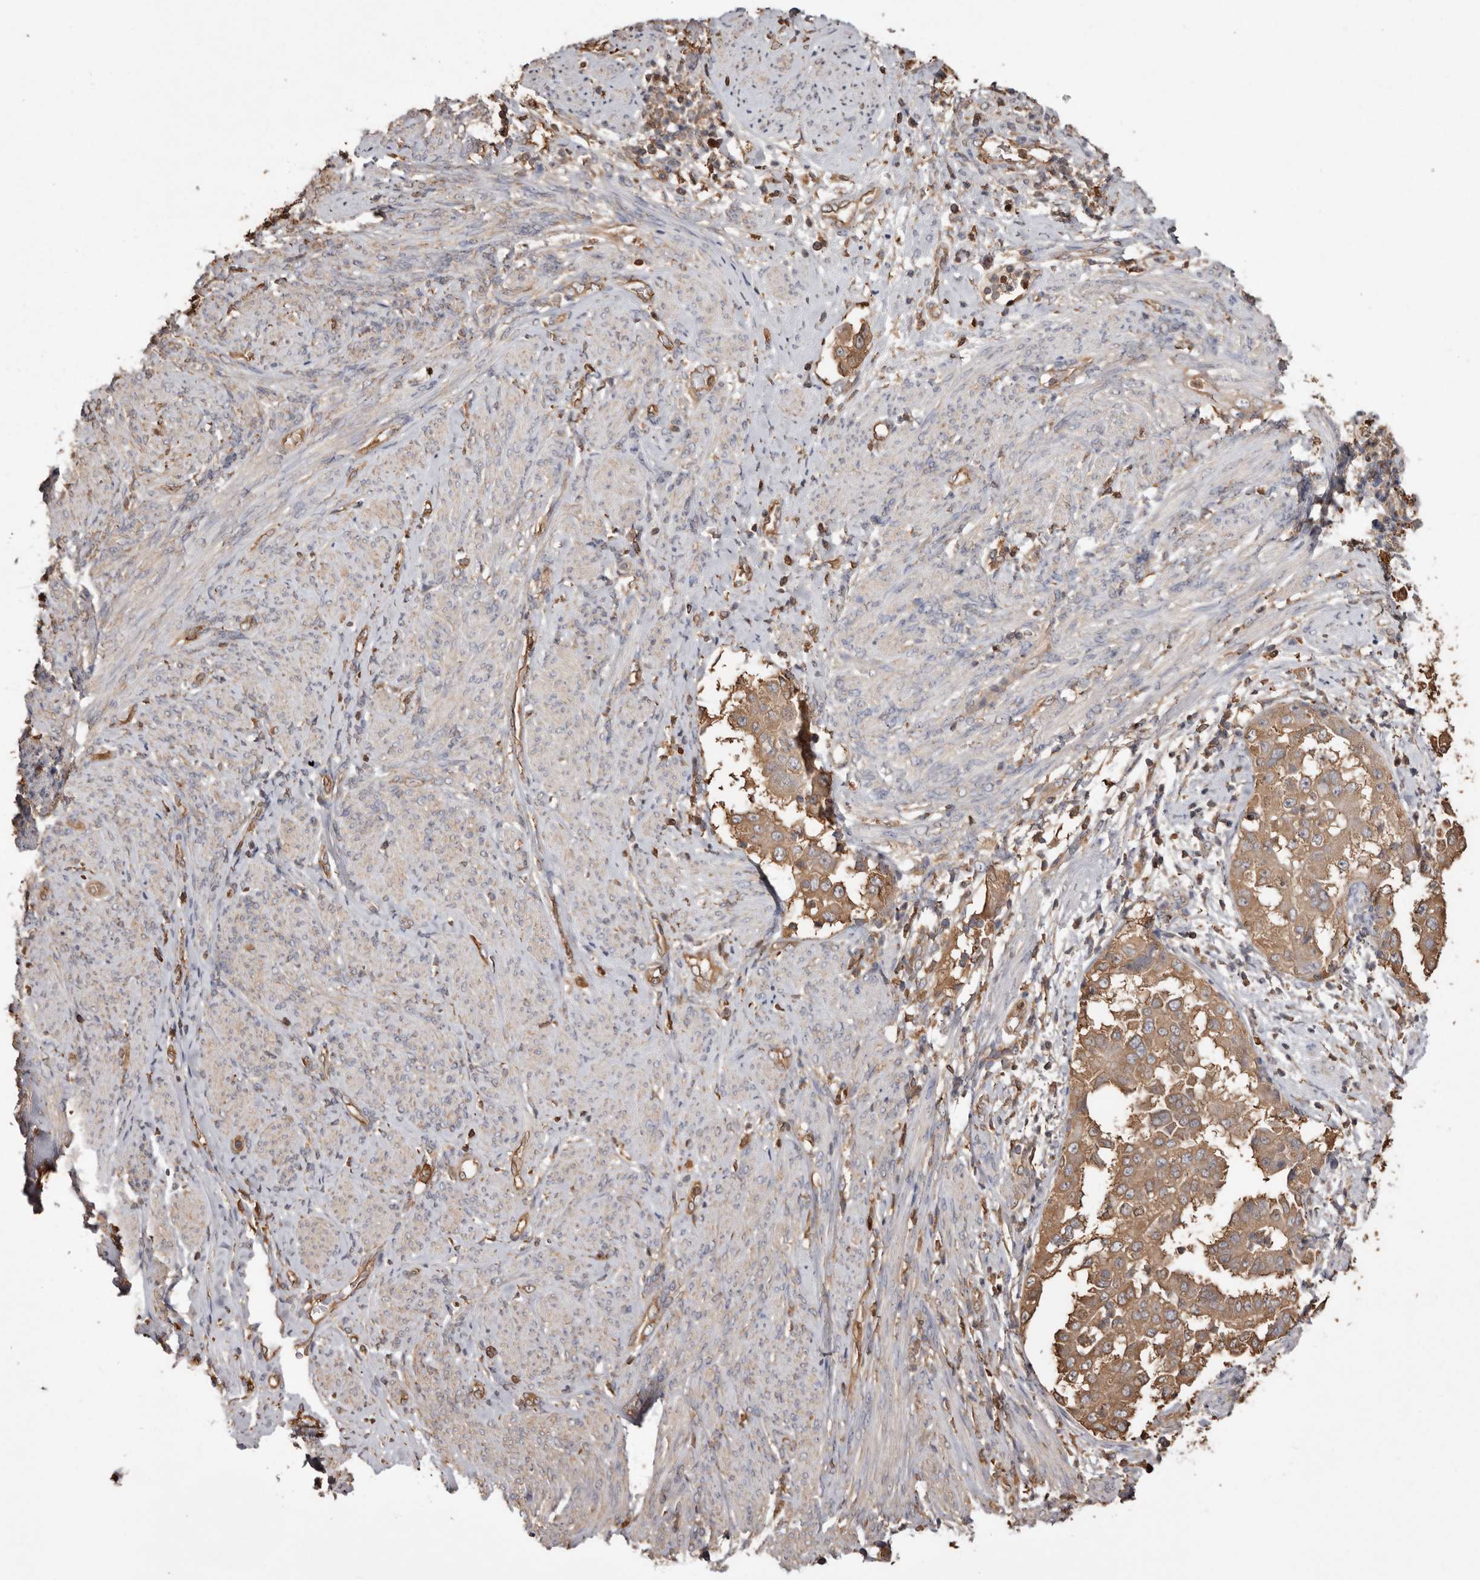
{"staining": {"intensity": "moderate", "quantity": ">75%", "location": "cytoplasmic/membranous"}, "tissue": "endometrial cancer", "cell_type": "Tumor cells", "image_type": "cancer", "snomed": [{"axis": "morphology", "description": "Adenocarcinoma, NOS"}, {"axis": "topography", "description": "Endometrium"}], "caption": "Immunohistochemistry (IHC) staining of endometrial adenocarcinoma, which displays medium levels of moderate cytoplasmic/membranous positivity in approximately >75% of tumor cells indicating moderate cytoplasmic/membranous protein expression. The staining was performed using DAB (brown) for protein detection and nuclei were counterstained in hematoxylin (blue).", "gene": "PKM", "patient": {"sex": "female", "age": 85}}